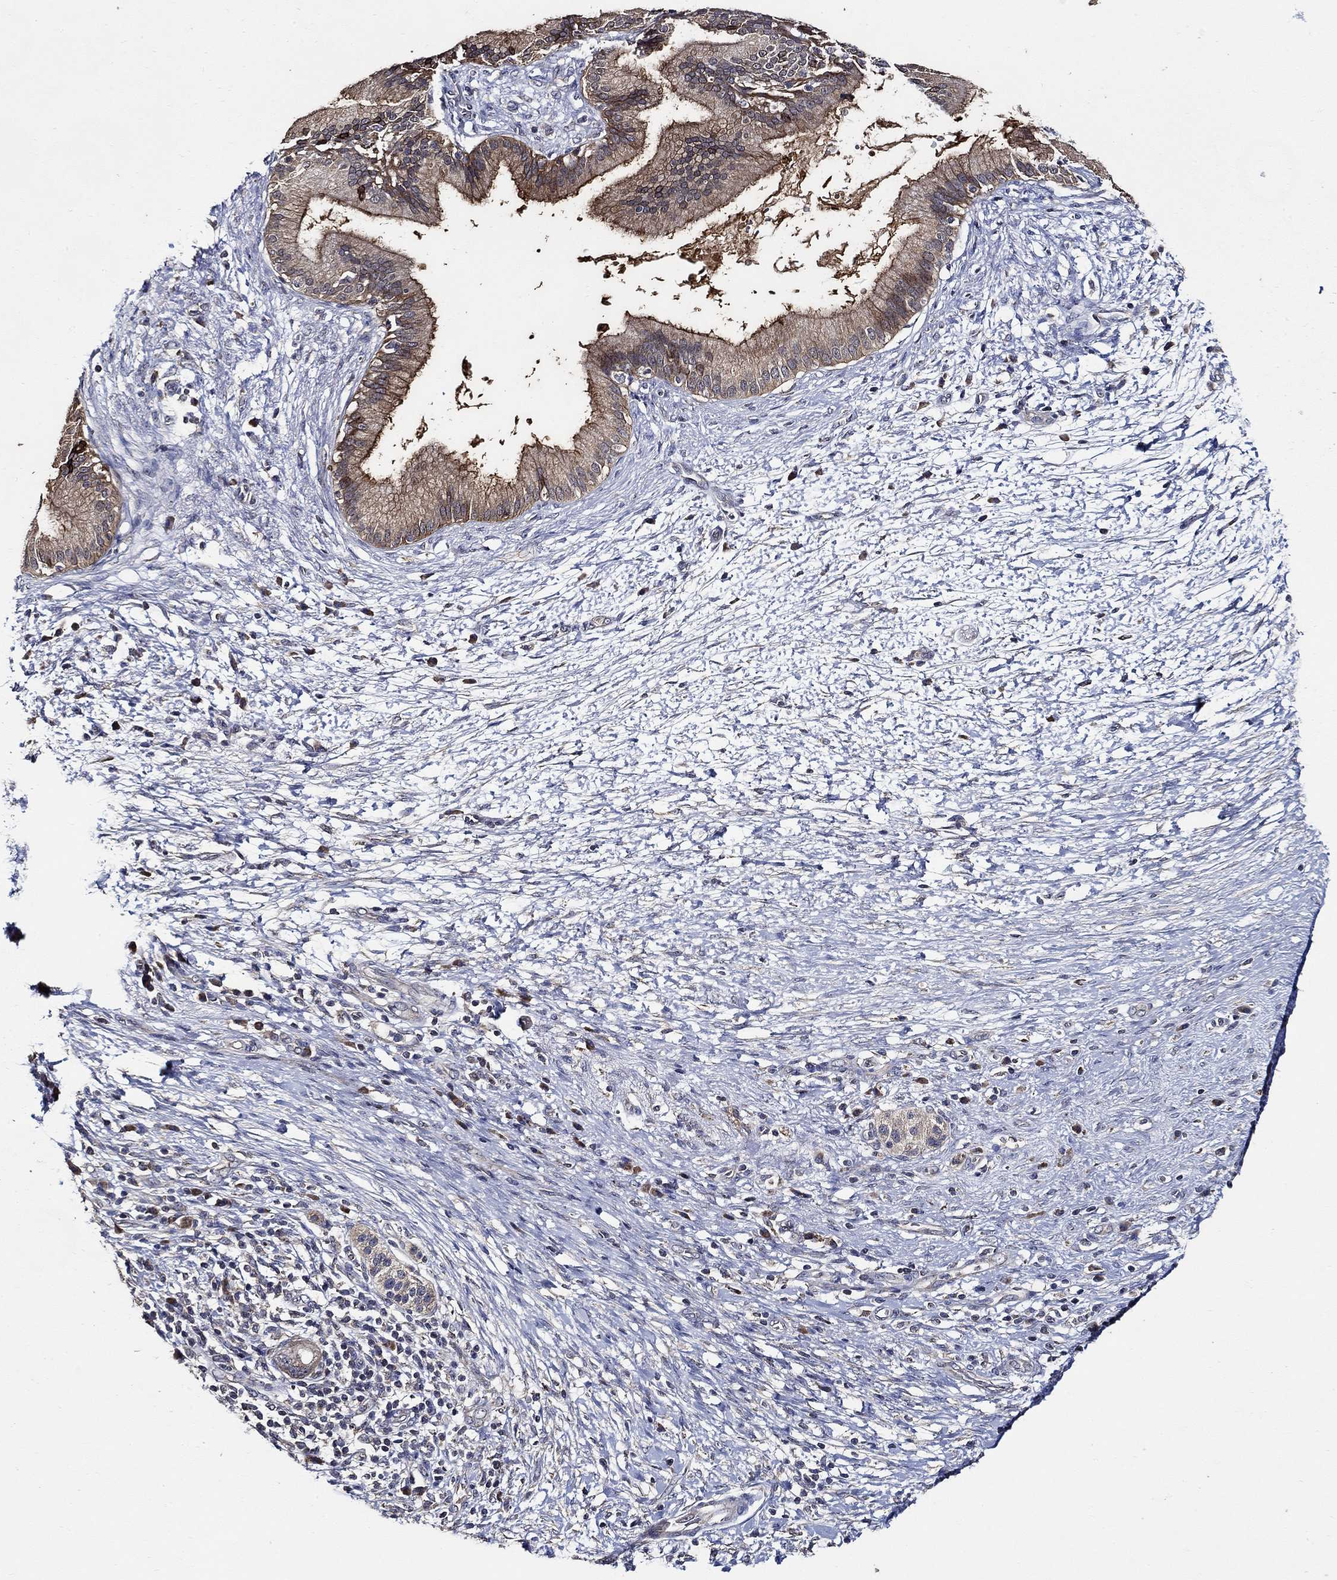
{"staining": {"intensity": "moderate", "quantity": "25%-75%", "location": "cytoplasmic/membranous"}, "tissue": "pancreatic cancer", "cell_type": "Tumor cells", "image_type": "cancer", "snomed": [{"axis": "morphology", "description": "Adenocarcinoma, NOS"}, {"axis": "topography", "description": "Pancreas"}], "caption": "Human pancreatic adenocarcinoma stained with a protein marker shows moderate staining in tumor cells.", "gene": "WDR53", "patient": {"sex": "female", "age": 72}}